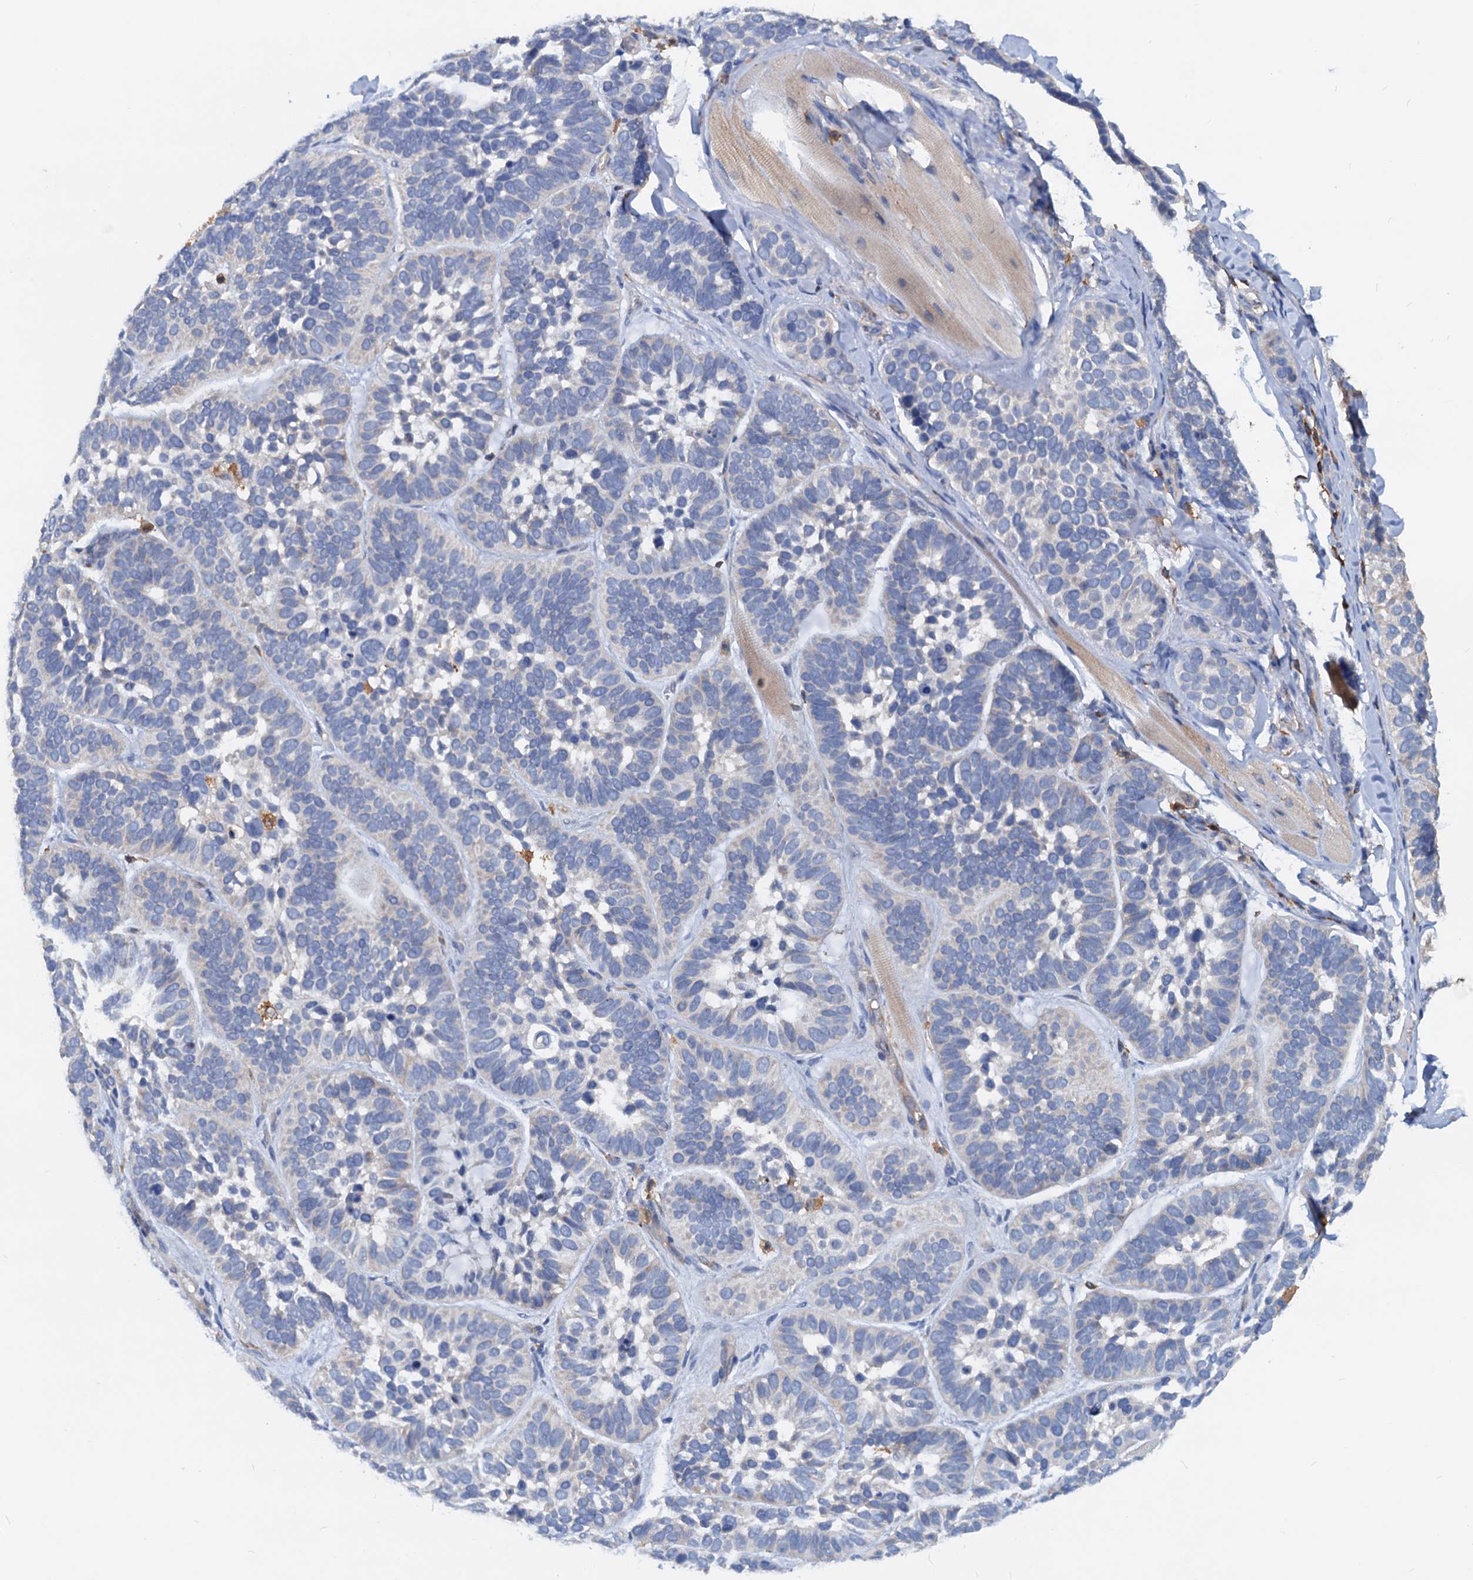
{"staining": {"intensity": "negative", "quantity": "none", "location": "none"}, "tissue": "skin cancer", "cell_type": "Tumor cells", "image_type": "cancer", "snomed": [{"axis": "morphology", "description": "Basal cell carcinoma"}, {"axis": "topography", "description": "Skin"}], "caption": "Human skin cancer stained for a protein using immunohistochemistry shows no expression in tumor cells.", "gene": "LCP2", "patient": {"sex": "male", "age": 62}}